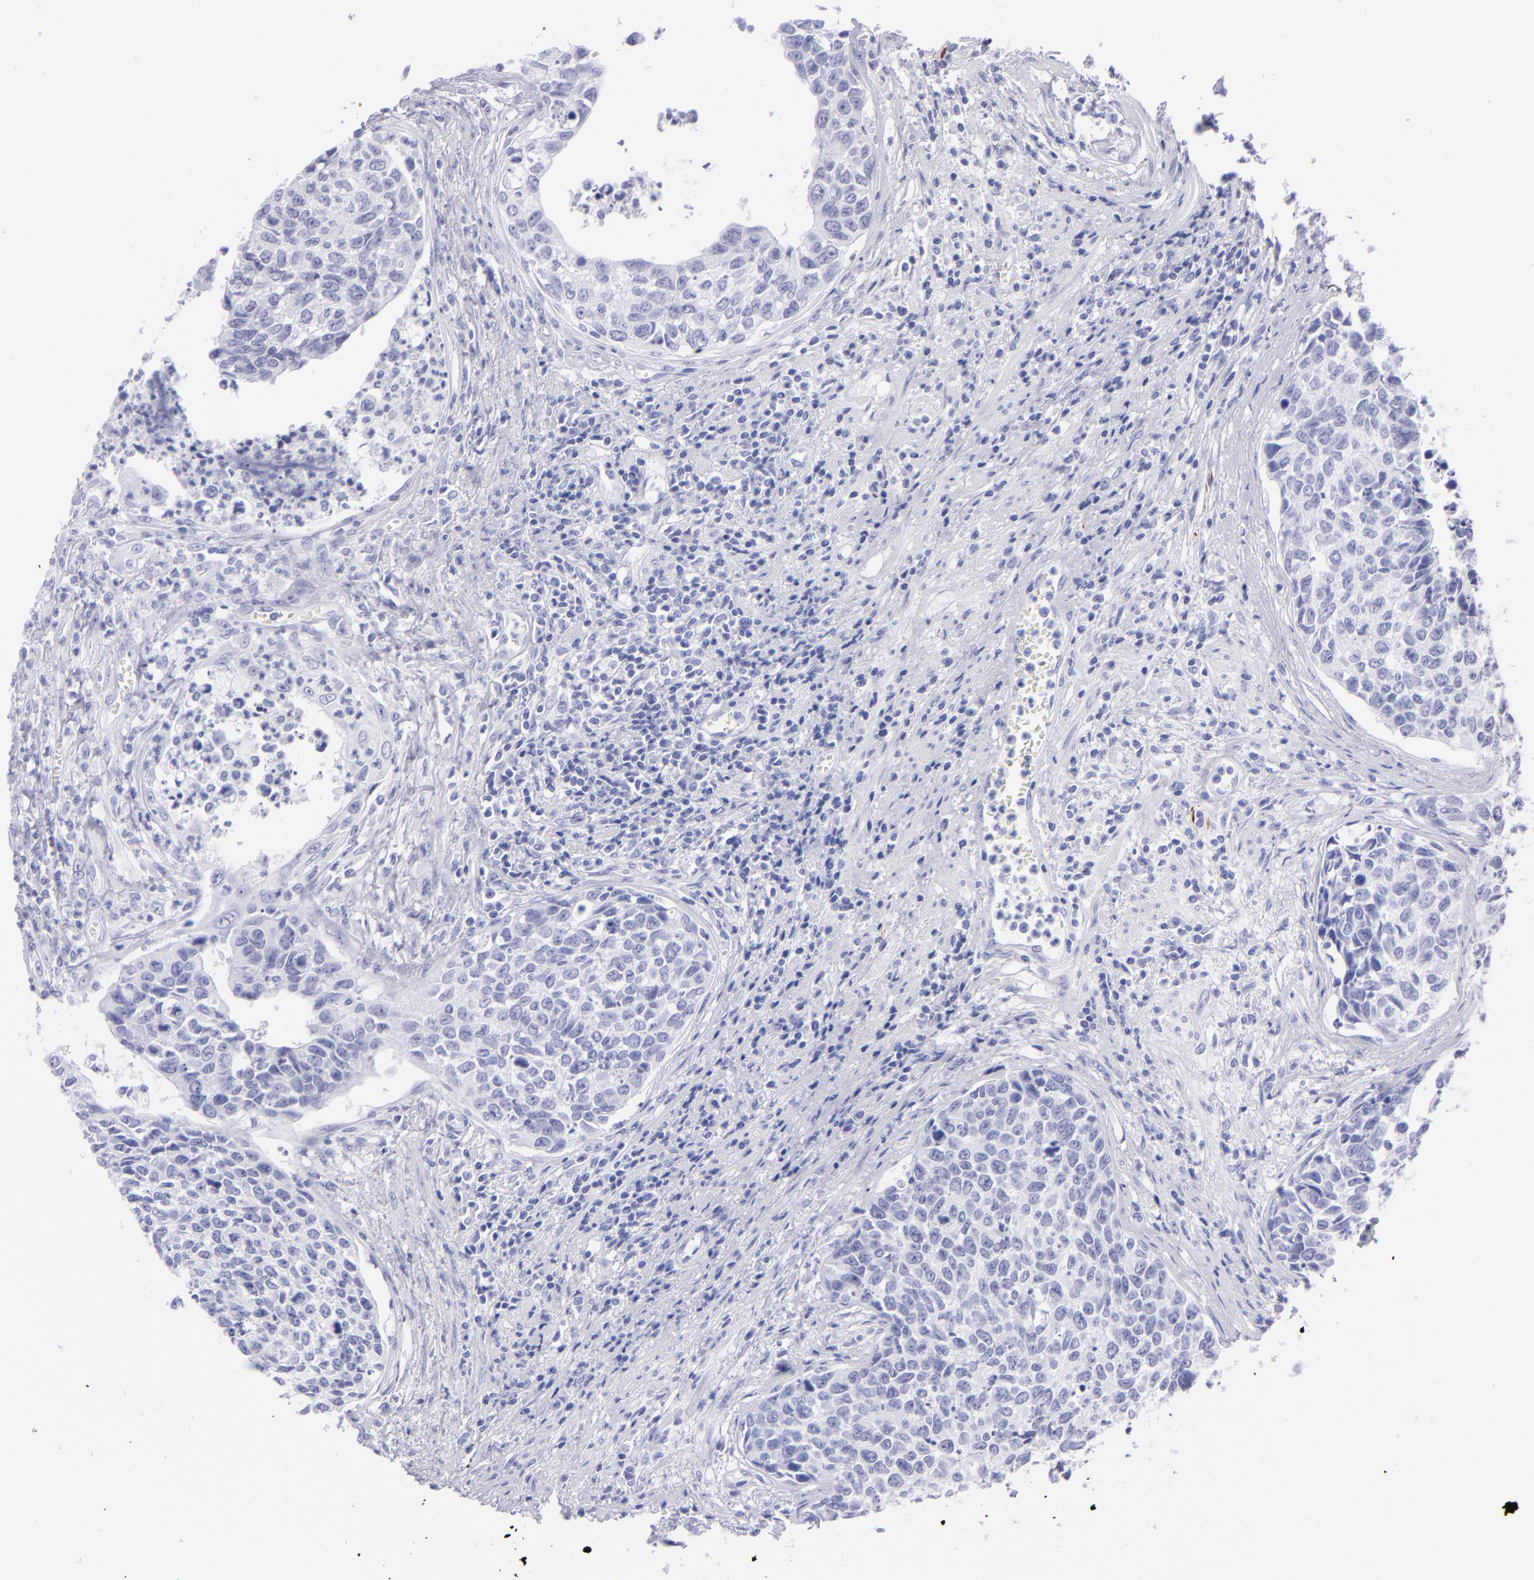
{"staining": {"intensity": "negative", "quantity": "none", "location": "none"}, "tissue": "urothelial cancer", "cell_type": "Tumor cells", "image_type": "cancer", "snomed": [{"axis": "morphology", "description": "Urothelial carcinoma, High grade"}, {"axis": "topography", "description": "Urinary bladder"}], "caption": "Image shows no protein staining in tumor cells of urothelial carcinoma (high-grade) tissue.", "gene": "PRPH", "patient": {"sex": "male", "age": 81}}